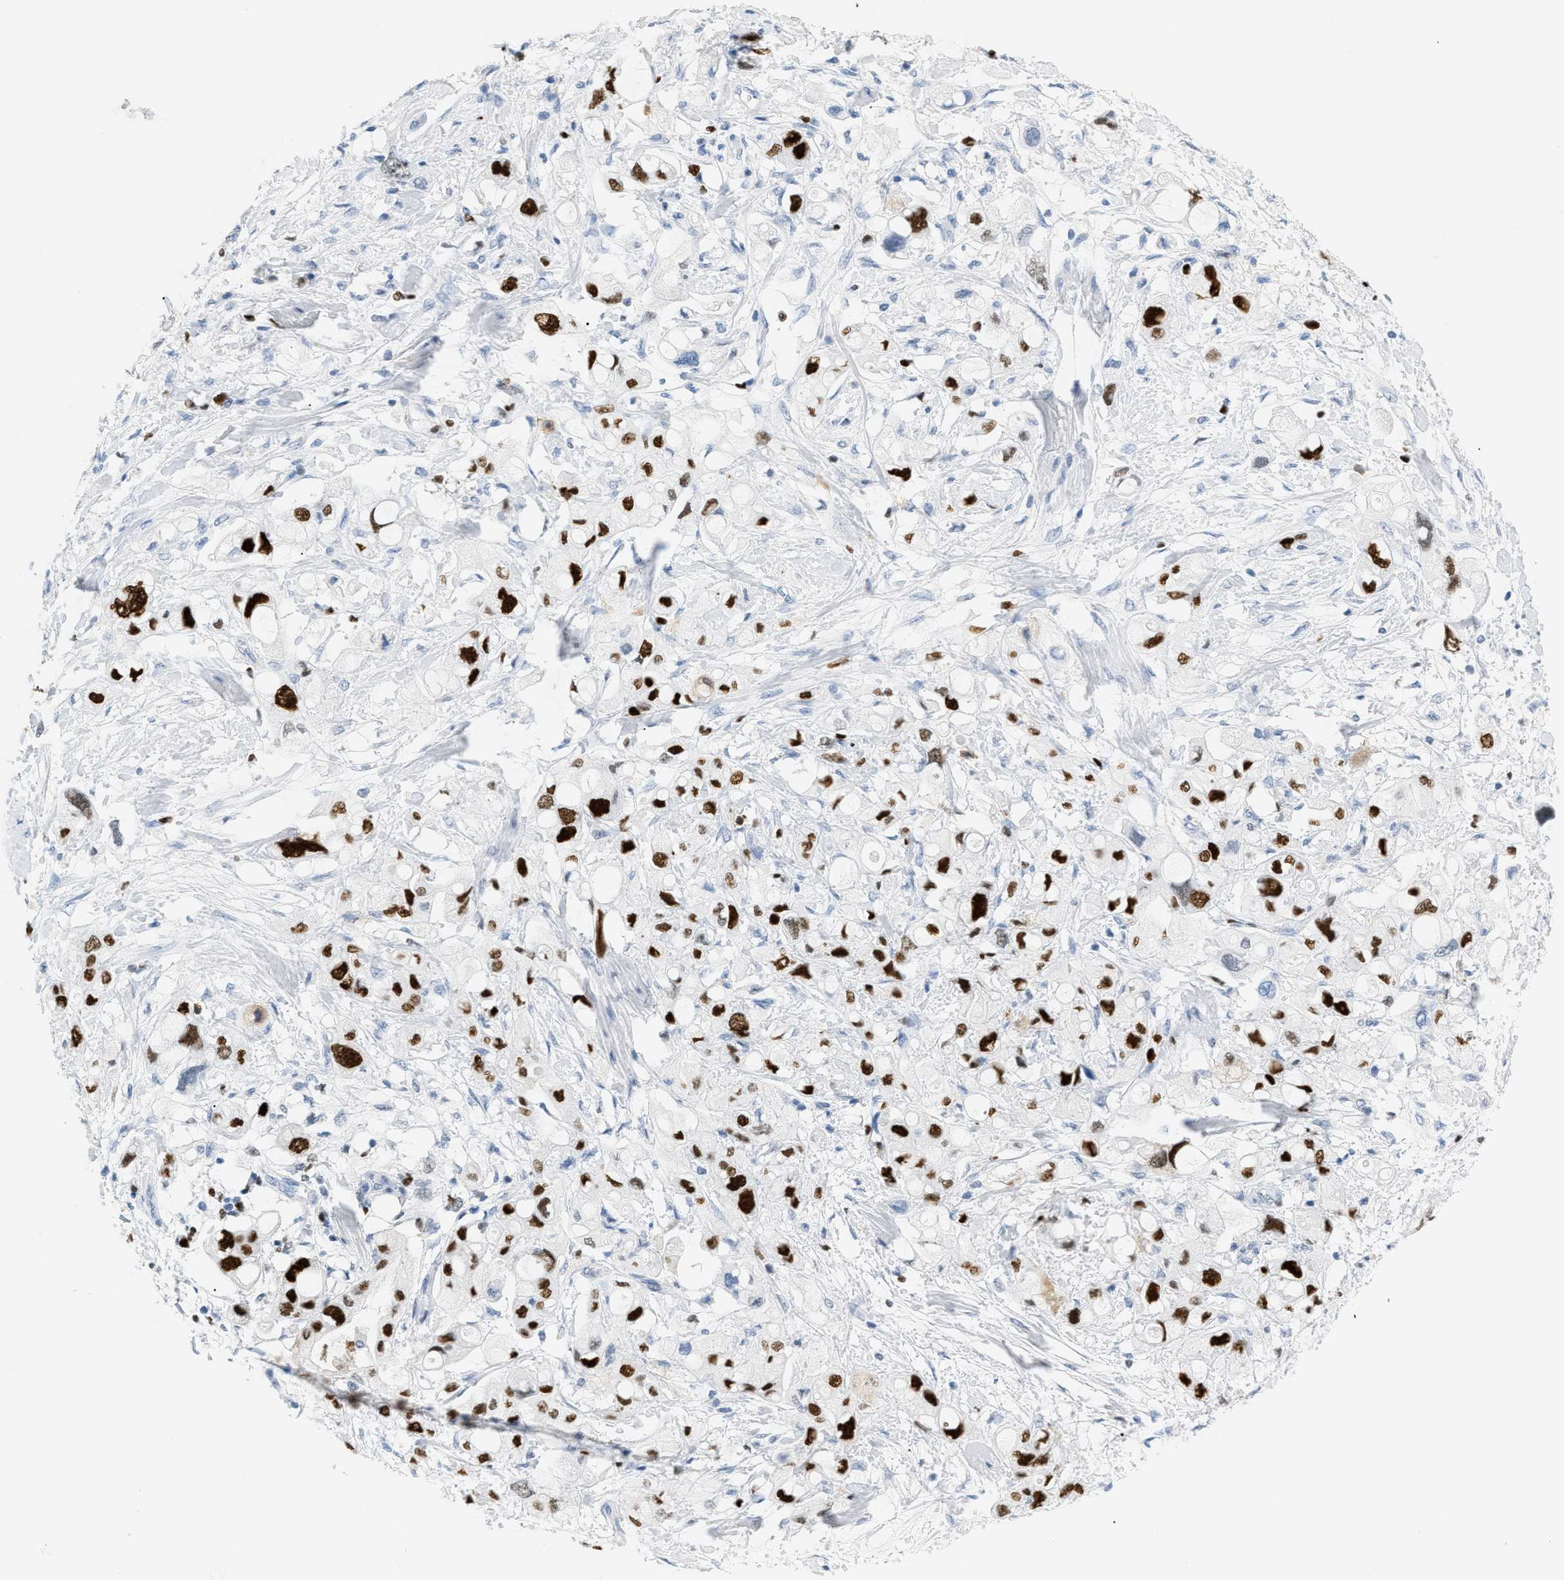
{"staining": {"intensity": "strong", "quantity": "25%-75%", "location": "nuclear"}, "tissue": "pancreatic cancer", "cell_type": "Tumor cells", "image_type": "cancer", "snomed": [{"axis": "morphology", "description": "Adenocarcinoma, NOS"}, {"axis": "topography", "description": "Pancreas"}], "caption": "This photomicrograph exhibits immunohistochemistry (IHC) staining of adenocarcinoma (pancreatic), with high strong nuclear staining in about 25%-75% of tumor cells.", "gene": "MCM7", "patient": {"sex": "female", "age": 56}}